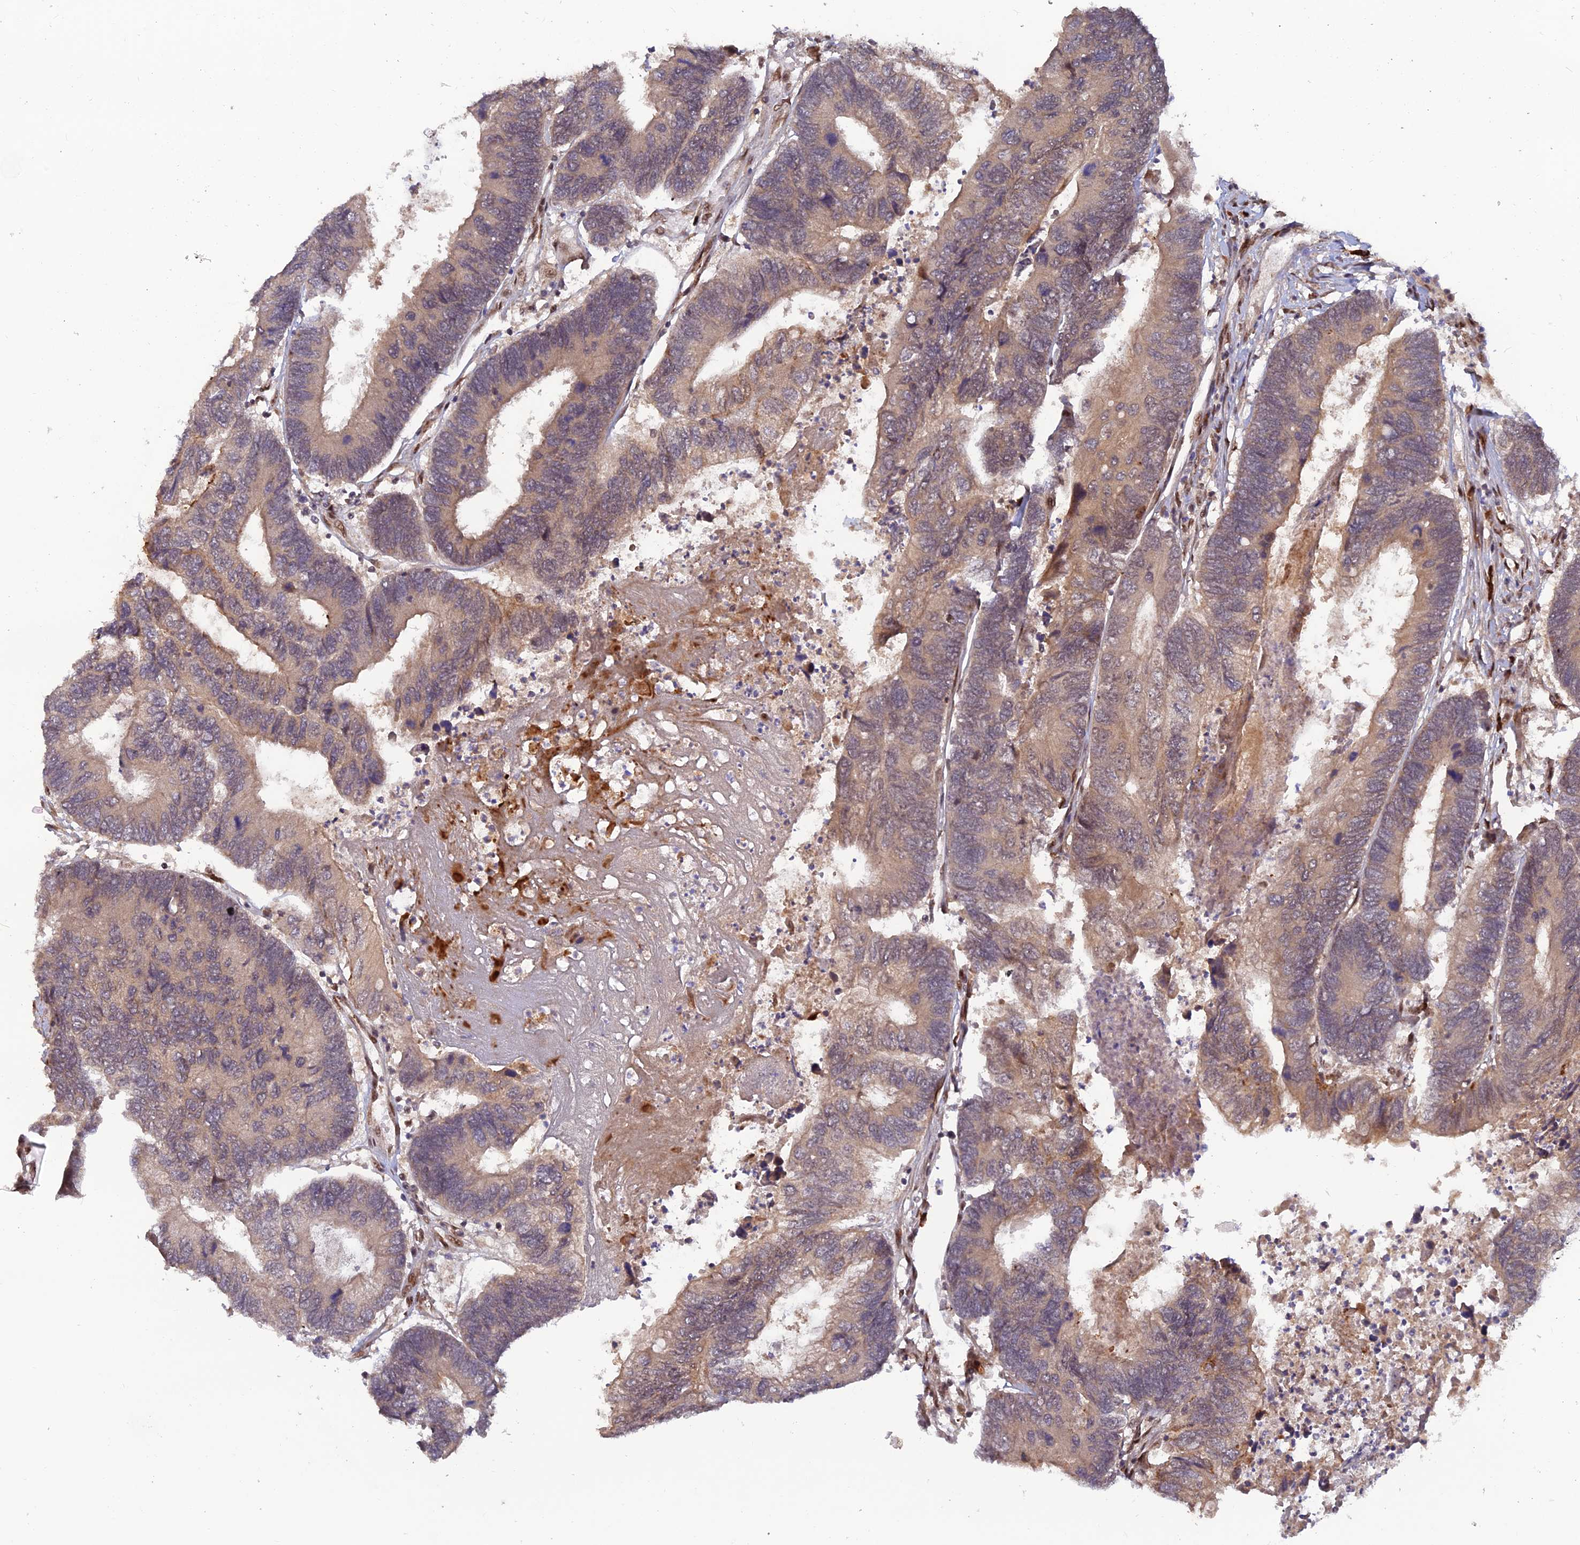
{"staining": {"intensity": "weak", "quantity": ">75%", "location": "cytoplasmic/membranous"}, "tissue": "colorectal cancer", "cell_type": "Tumor cells", "image_type": "cancer", "snomed": [{"axis": "morphology", "description": "Adenocarcinoma, NOS"}, {"axis": "topography", "description": "Colon"}], "caption": "Colorectal adenocarcinoma was stained to show a protein in brown. There is low levels of weak cytoplasmic/membranous expression in approximately >75% of tumor cells. (brown staining indicates protein expression, while blue staining denotes nuclei).", "gene": "ZNF565", "patient": {"sex": "female", "age": 67}}